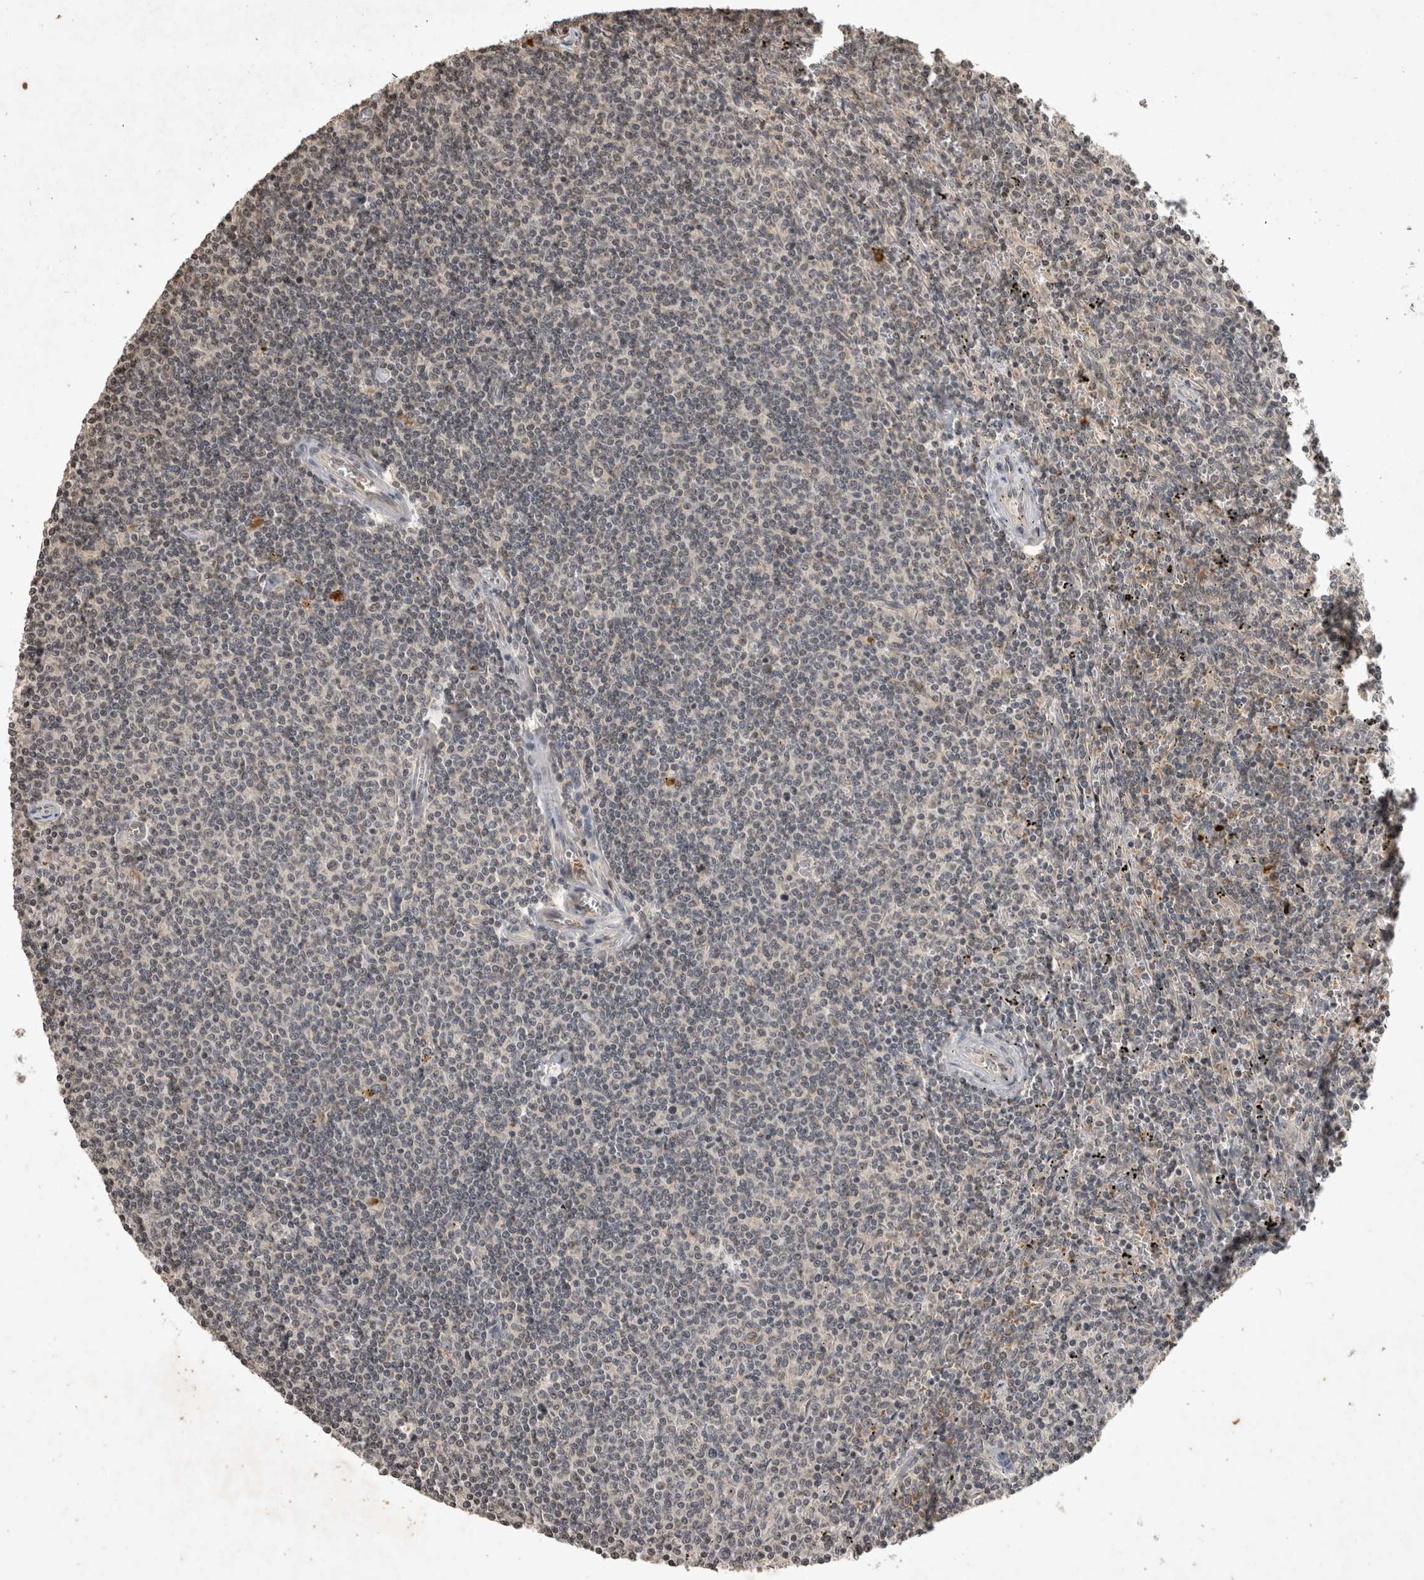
{"staining": {"intensity": "negative", "quantity": "none", "location": "none"}, "tissue": "lymphoma", "cell_type": "Tumor cells", "image_type": "cancer", "snomed": [{"axis": "morphology", "description": "Malignant lymphoma, non-Hodgkin's type, Low grade"}, {"axis": "topography", "description": "Spleen"}], "caption": "IHC of human lymphoma reveals no staining in tumor cells. (Stains: DAB (3,3'-diaminobenzidine) immunohistochemistry with hematoxylin counter stain, Microscopy: brightfield microscopy at high magnification).", "gene": "HRK", "patient": {"sex": "female", "age": 50}}